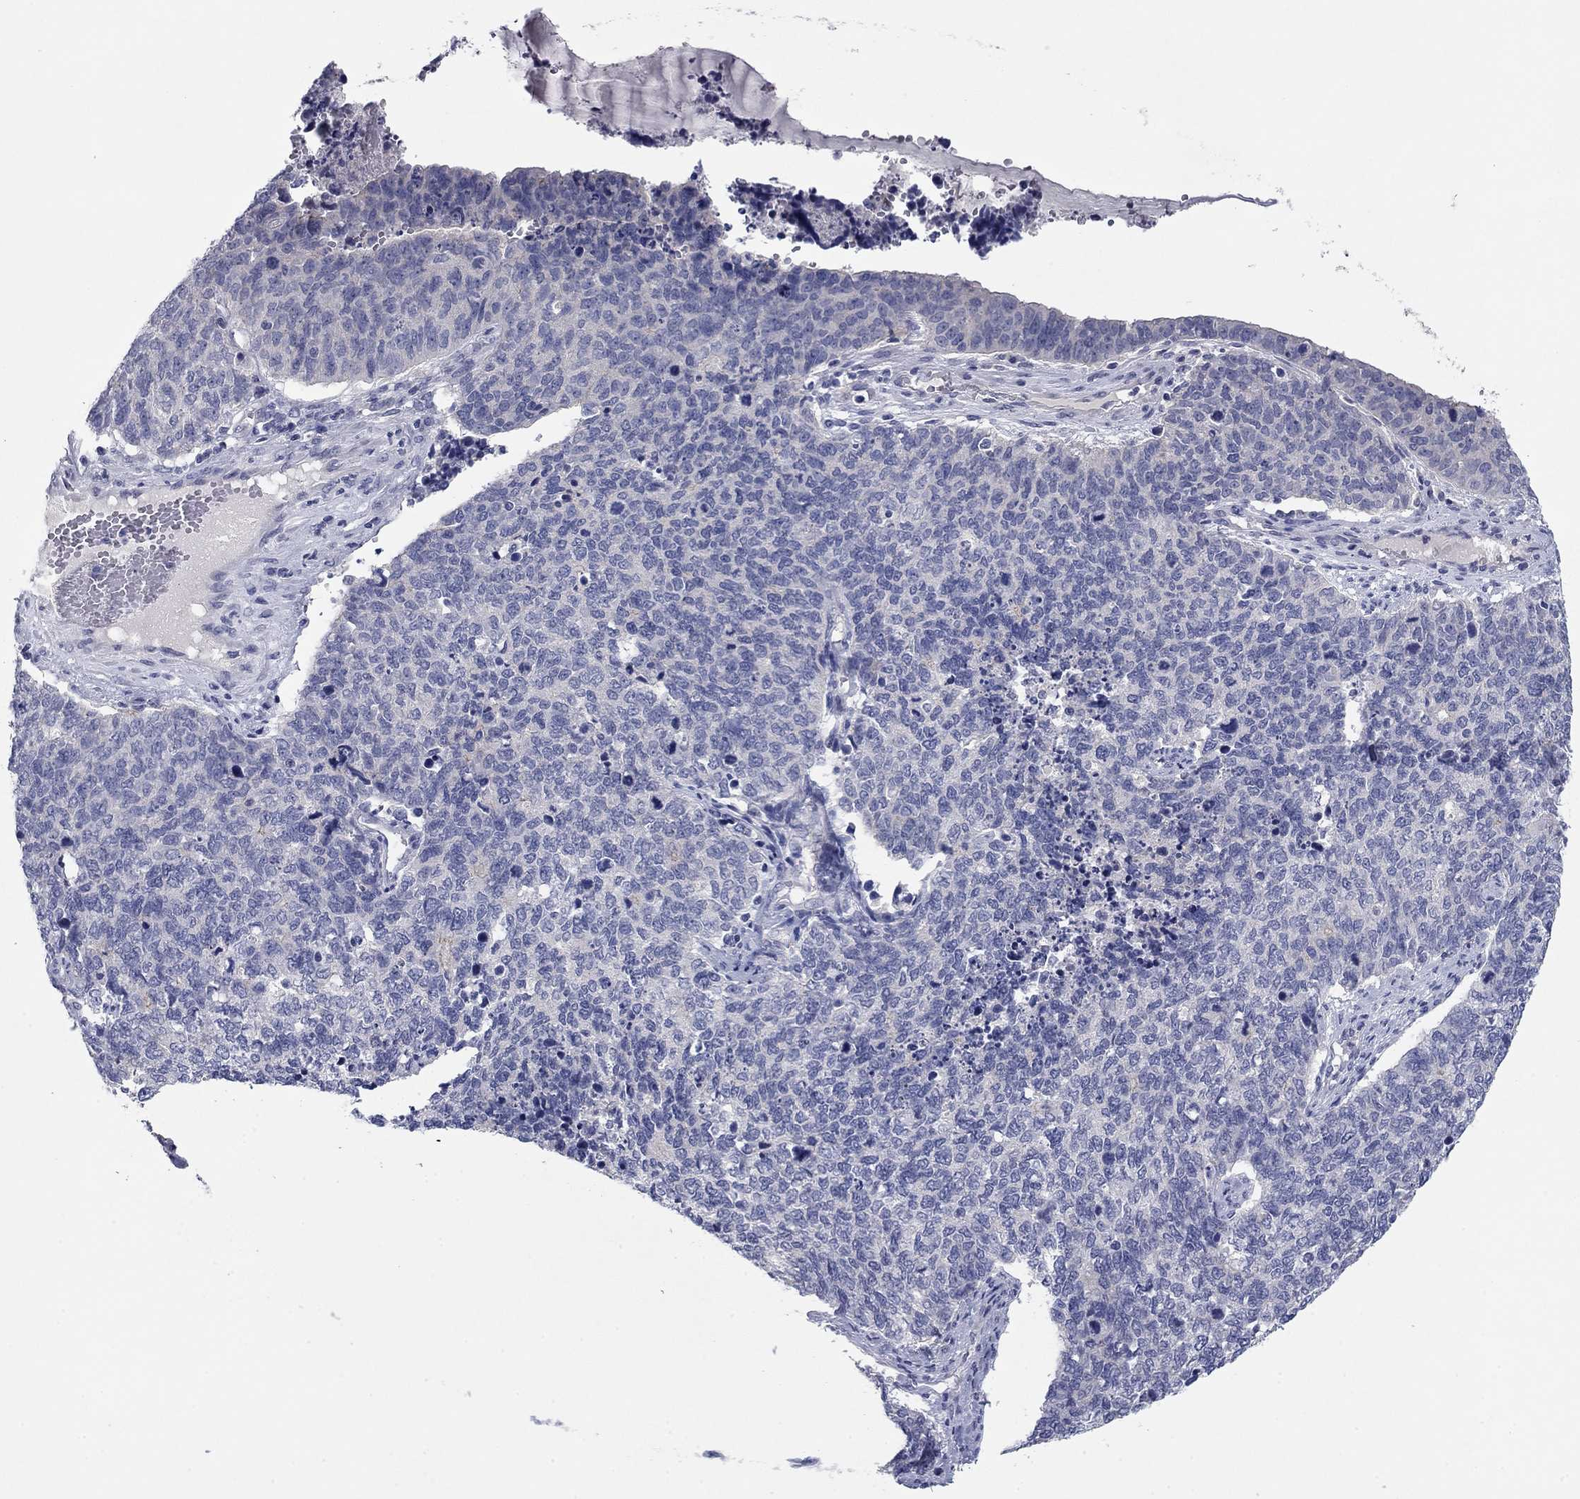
{"staining": {"intensity": "negative", "quantity": "none", "location": "none"}, "tissue": "cervical cancer", "cell_type": "Tumor cells", "image_type": "cancer", "snomed": [{"axis": "morphology", "description": "Squamous cell carcinoma, NOS"}, {"axis": "topography", "description": "Cervix"}], "caption": "Photomicrograph shows no protein staining in tumor cells of cervical cancer tissue.", "gene": "CNTNAP4", "patient": {"sex": "female", "age": 63}}